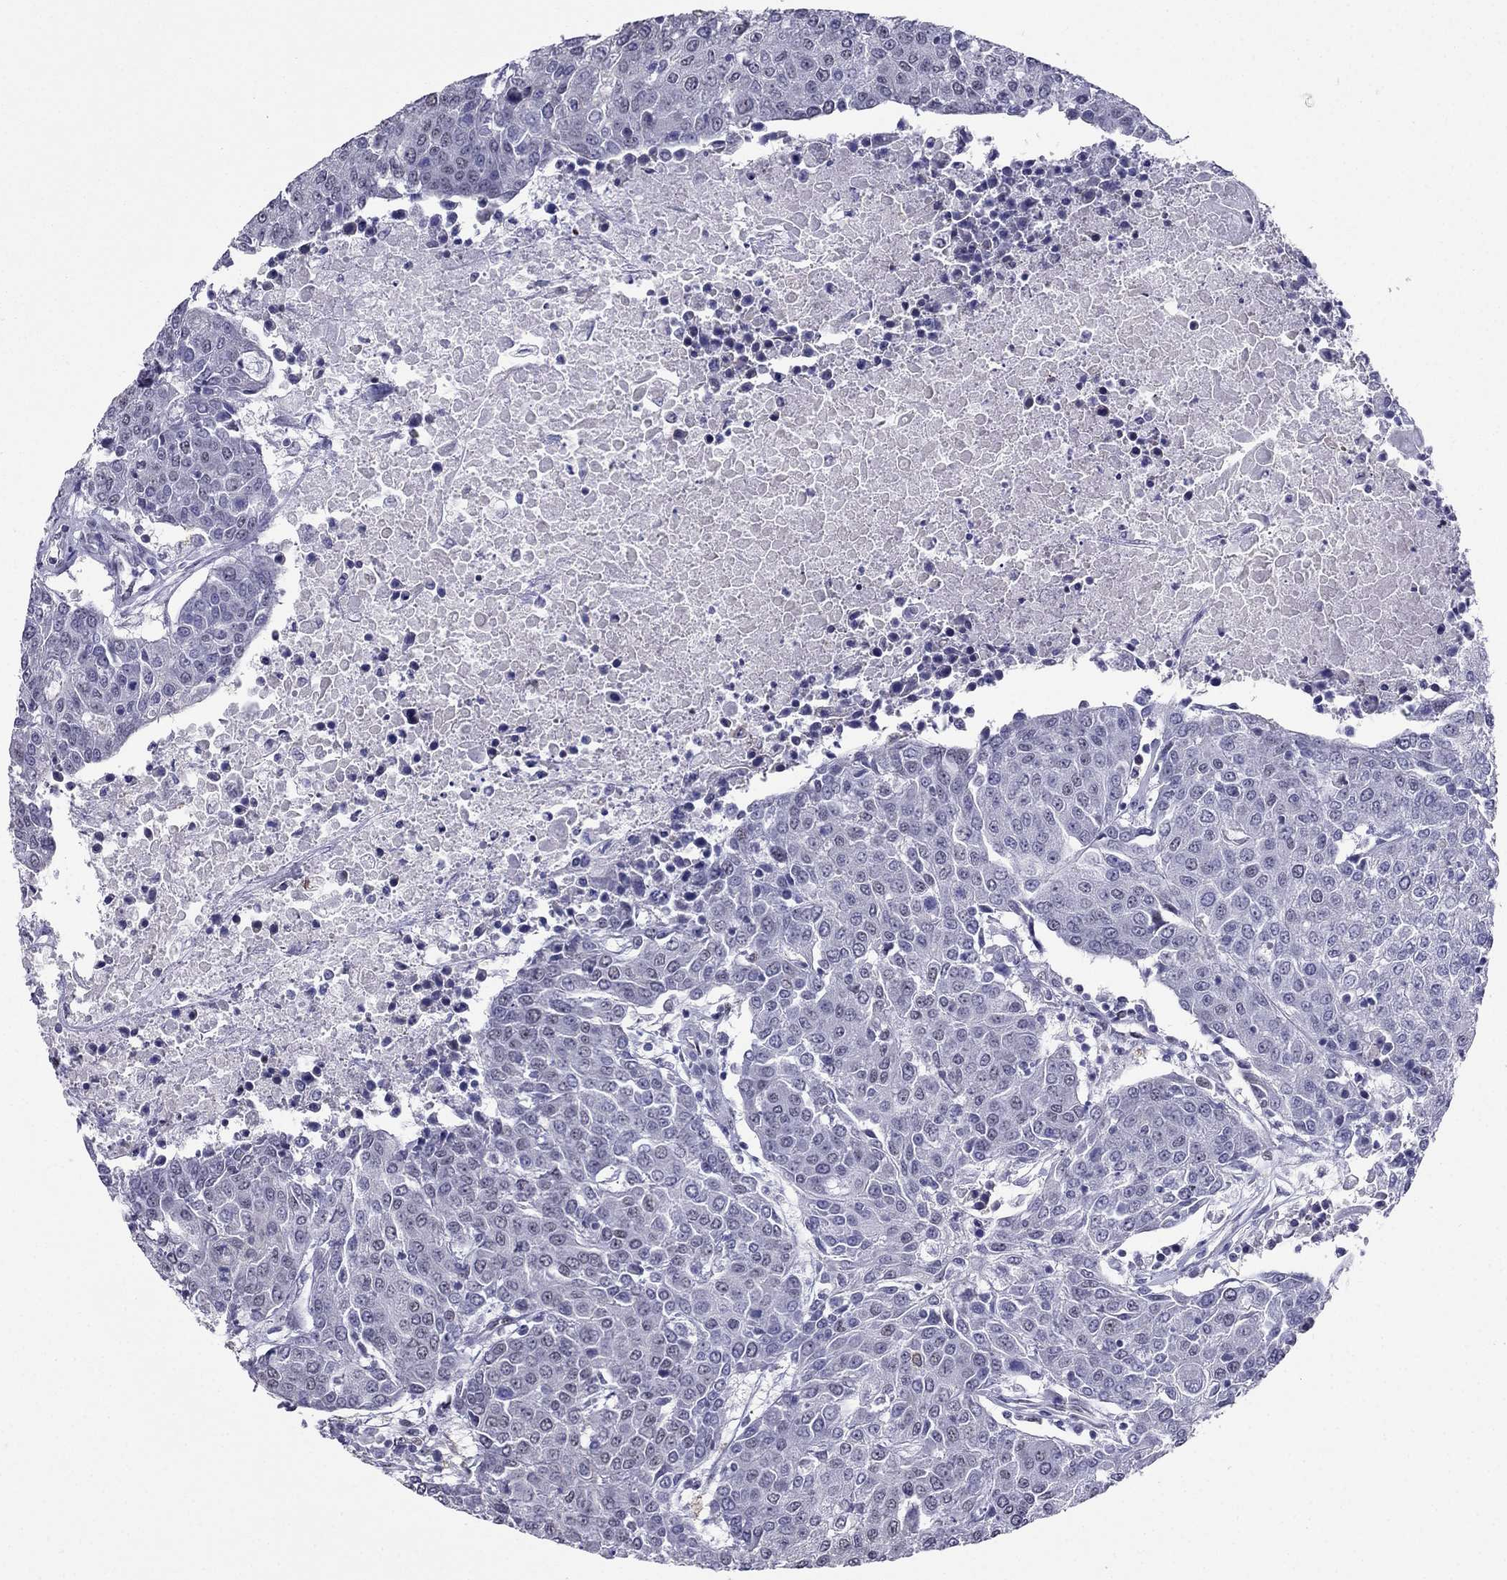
{"staining": {"intensity": "negative", "quantity": "none", "location": "none"}, "tissue": "urothelial cancer", "cell_type": "Tumor cells", "image_type": "cancer", "snomed": [{"axis": "morphology", "description": "Urothelial carcinoma, High grade"}, {"axis": "topography", "description": "Urinary bladder"}], "caption": "Immunohistochemical staining of human high-grade urothelial carcinoma reveals no significant expression in tumor cells. (DAB IHC visualized using brightfield microscopy, high magnification).", "gene": "PPM1G", "patient": {"sex": "female", "age": 85}}